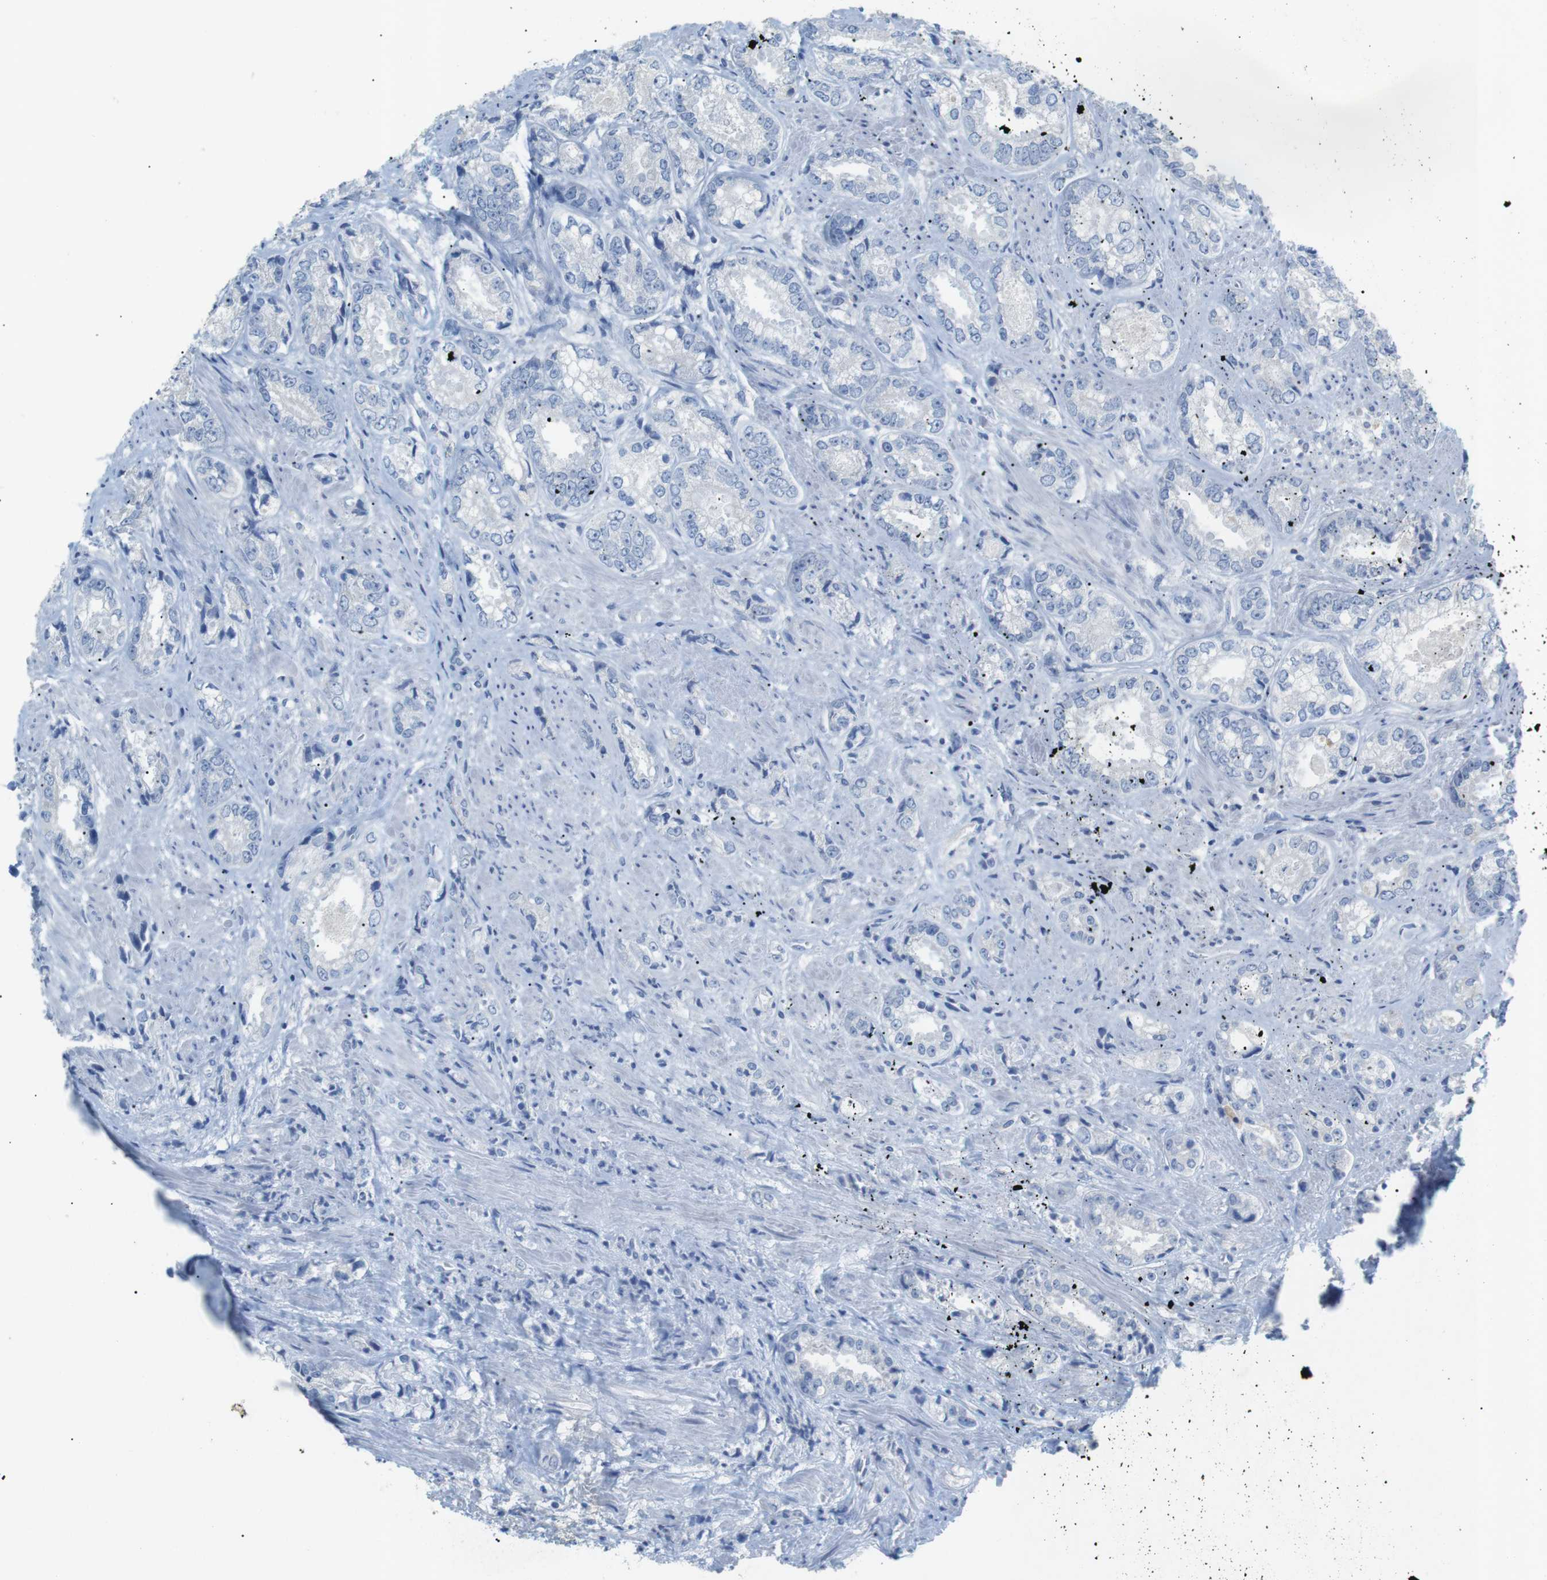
{"staining": {"intensity": "negative", "quantity": "none", "location": "none"}, "tissue": "prostate cancer", "cell_type": "Tumor cells", "image_type": "cancer", "snomed": [{"axis": "morphology", "description": "Adenocarcinoma, High grade"}, {"axis": "topography", "description": "Prostate"}], "caption": "The image reveals no significant staining in tumor cells of adenocarcinoma (high-grade) (prostate).", "gene": "SALL4", "patient": {"sex": "male", "age": 61}}